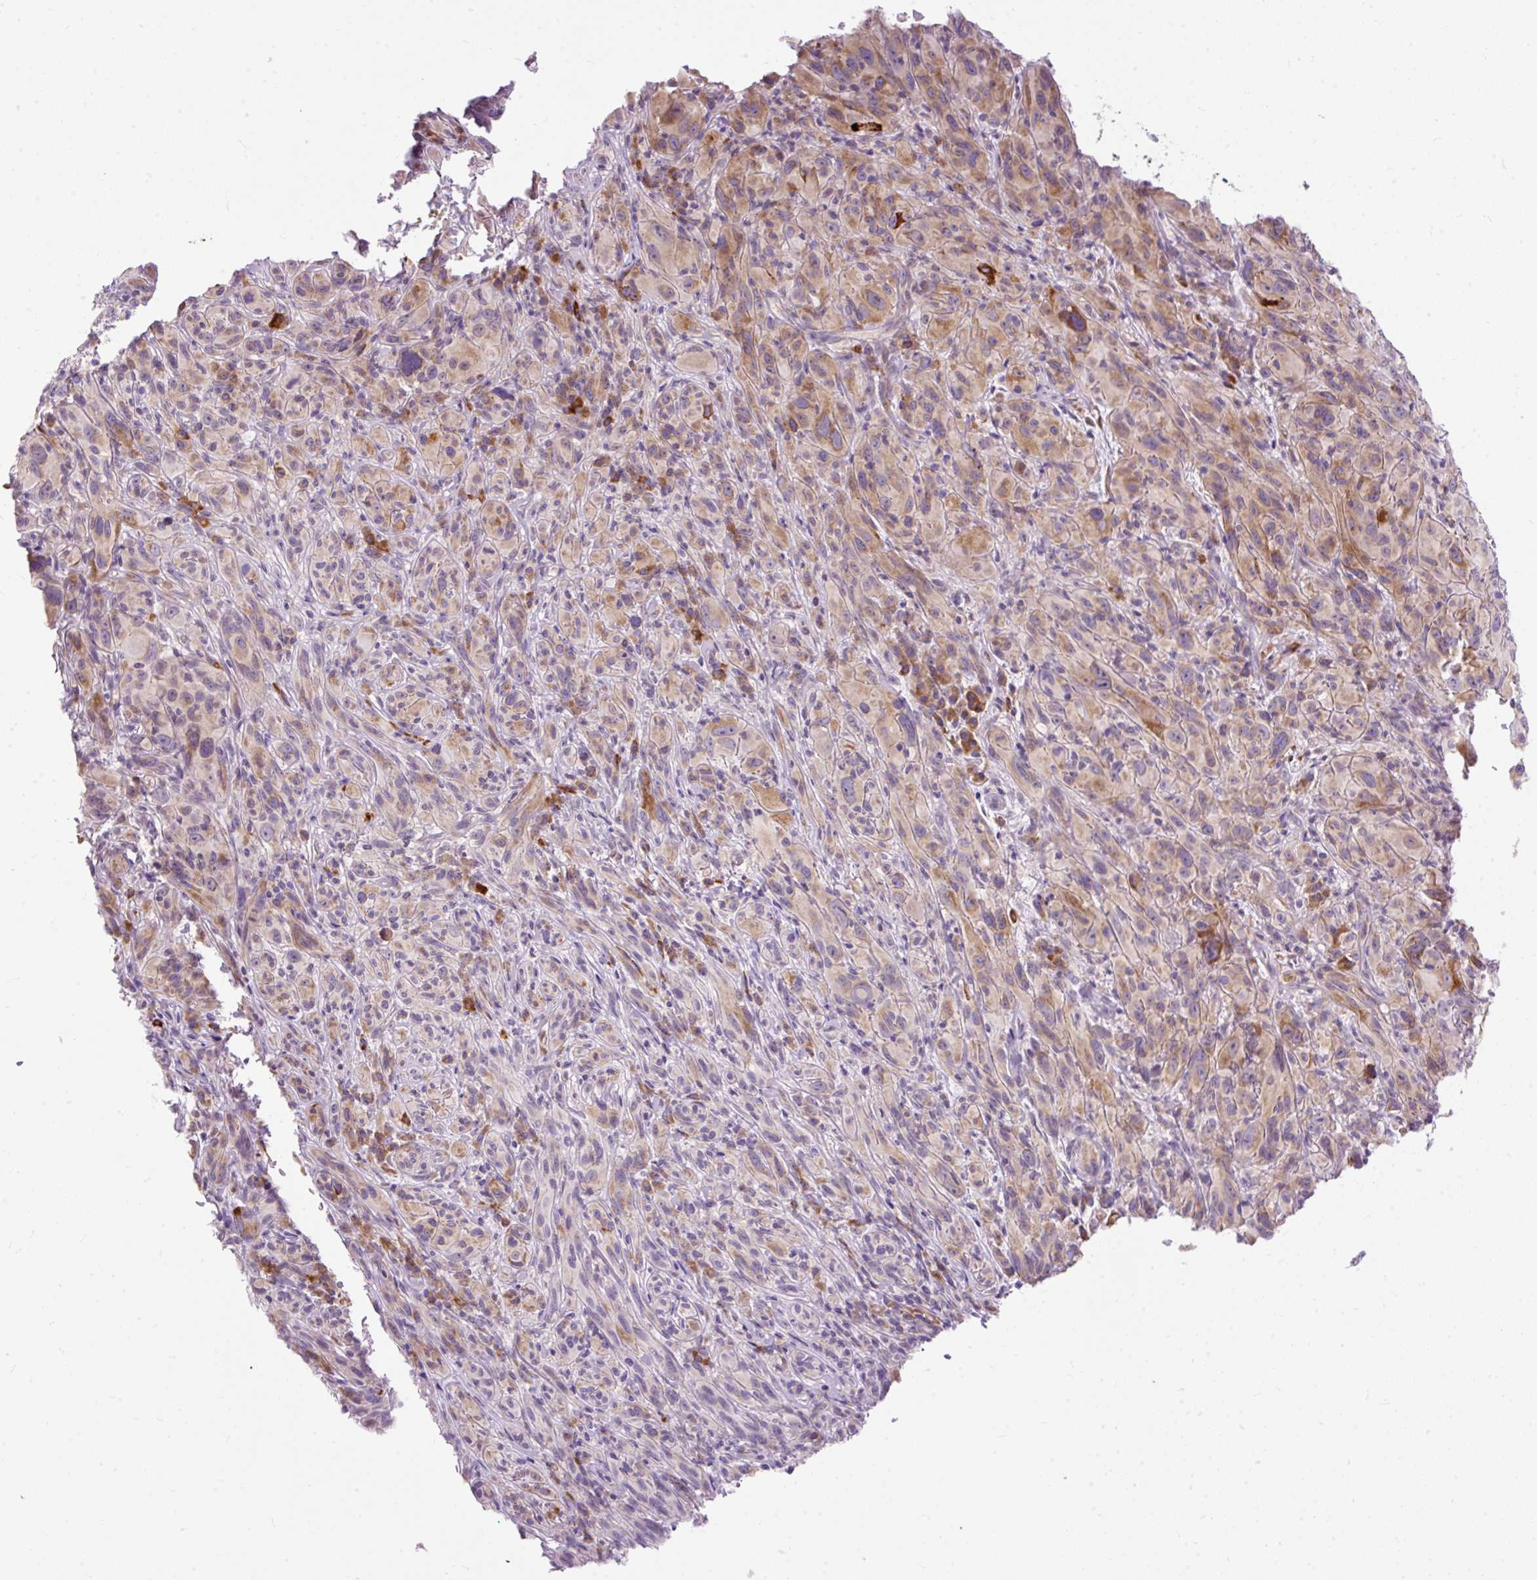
{"staining": {"intensity": "moderate", "quantity": "<25%", "location": "cytoplasmic/membranous"}, "tissue": "melanoma", "cell_type": "Tumor cells", "image_type": "cancer", "snomed": [{"axis": "morphology", "description": "Malignant melanoma, NOS"}, {"axis": "topography", "description": "Skin of head"}], "caption": "Immunohistochemistry staining of melanoma, which reveals low levels of moderate cytoplasmic/membranous expression in about <25% of tumor cells indicating moderate cytoplasmic/membranous protein positivity. The staining was performed using DAB (brown) for protein detection and nuclei were counterstained in hematoxylin (blue).", "gene": "FMC1", "patient": {"sex": "male", "age": 96}}